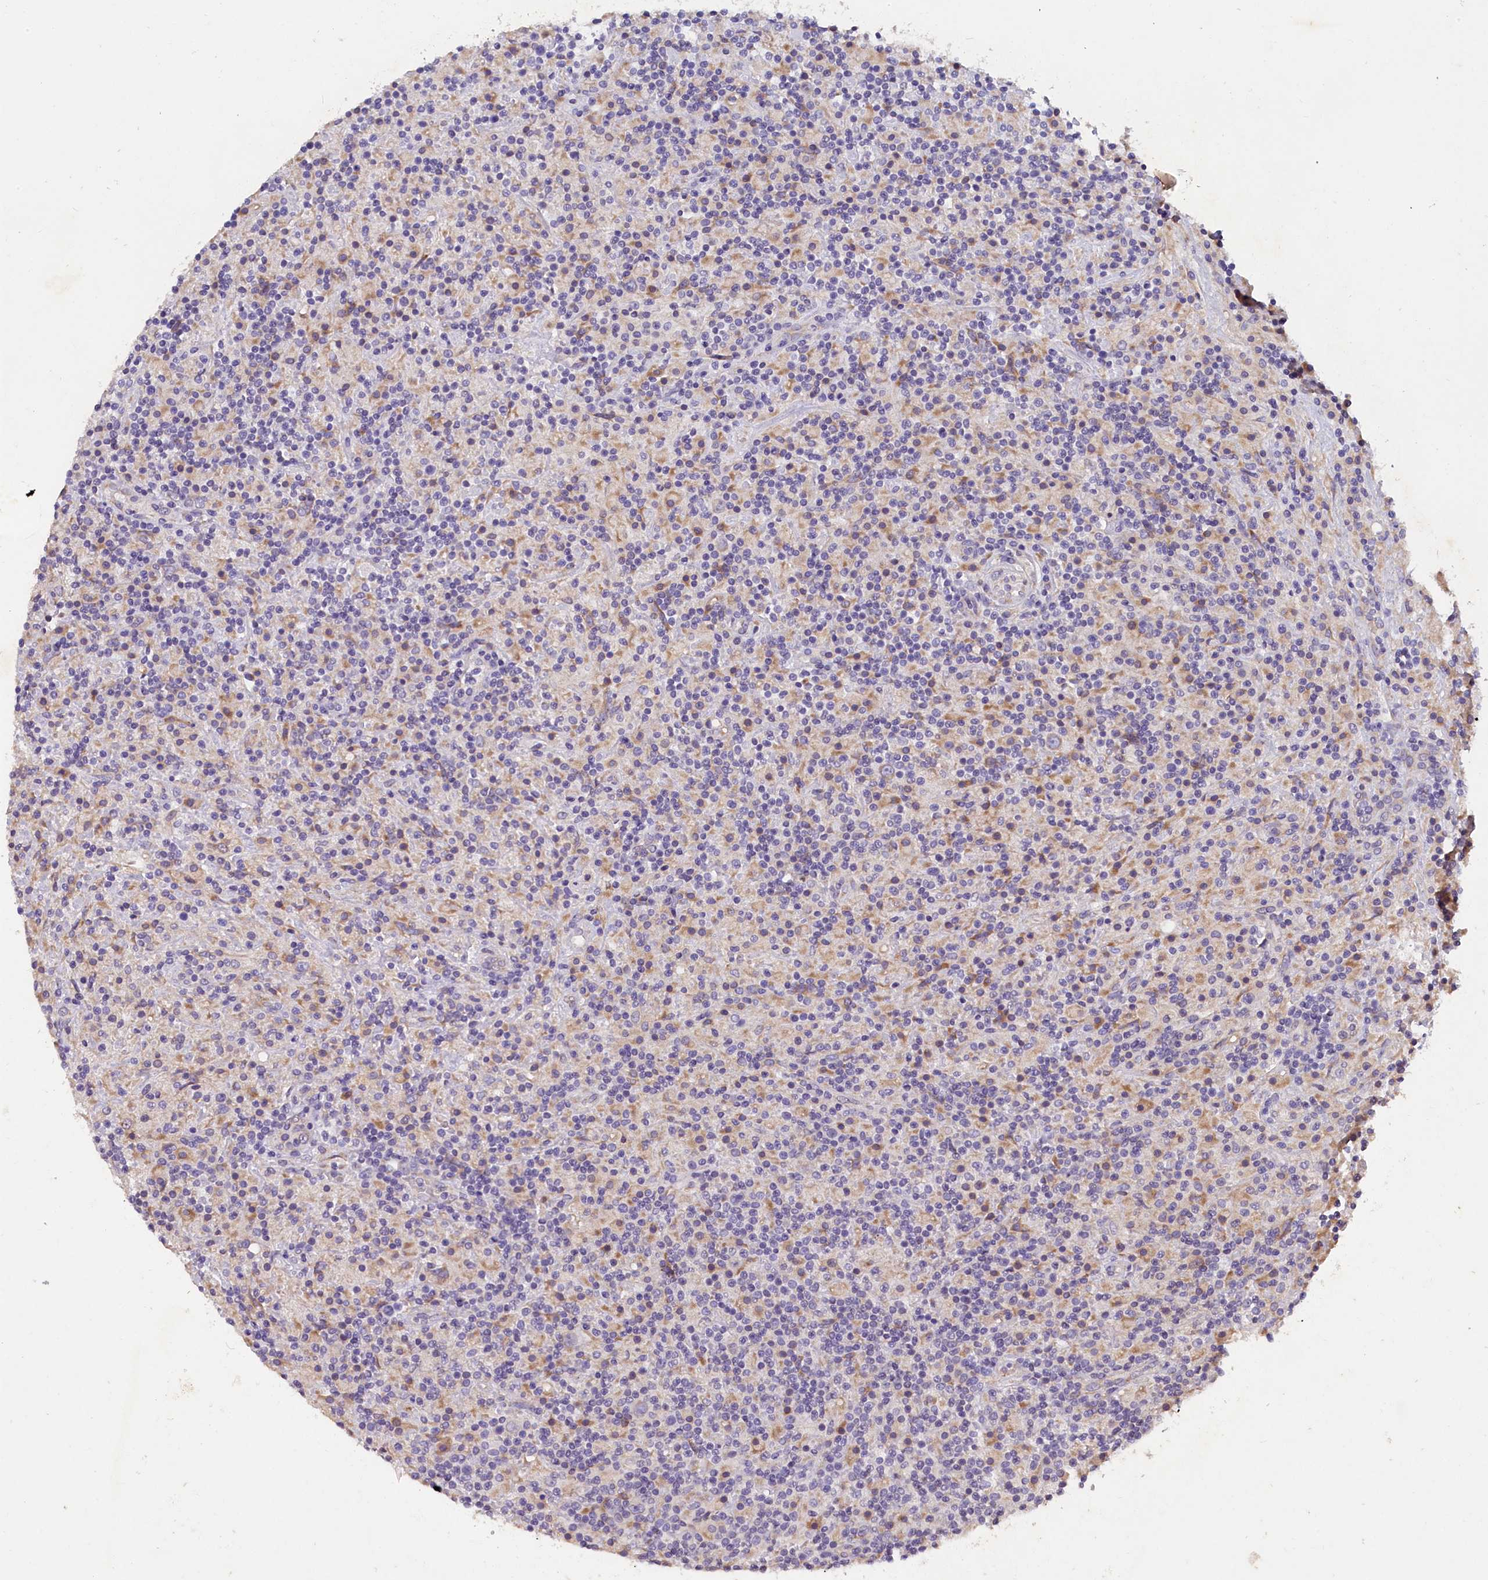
{"staining": {"intensity": "weak", "quantity": "<25%", "location": "cytoplasmic/membranous"}, "tissue": "lymphoma", "cell_type": "Tumor cells", "image_type": "cancer", "snomed": [{"axis": "morphology", "description": "Hodgkin's disease, NOS"}, {"axis": "topography", "description": "Lymph node"}], "caption": "Human Hodgkin's disease stained for a protein using IHC displays no positivity in tumor cells.", "gene": "ST7L", "patient": {"sex": "male", "age": 70}}